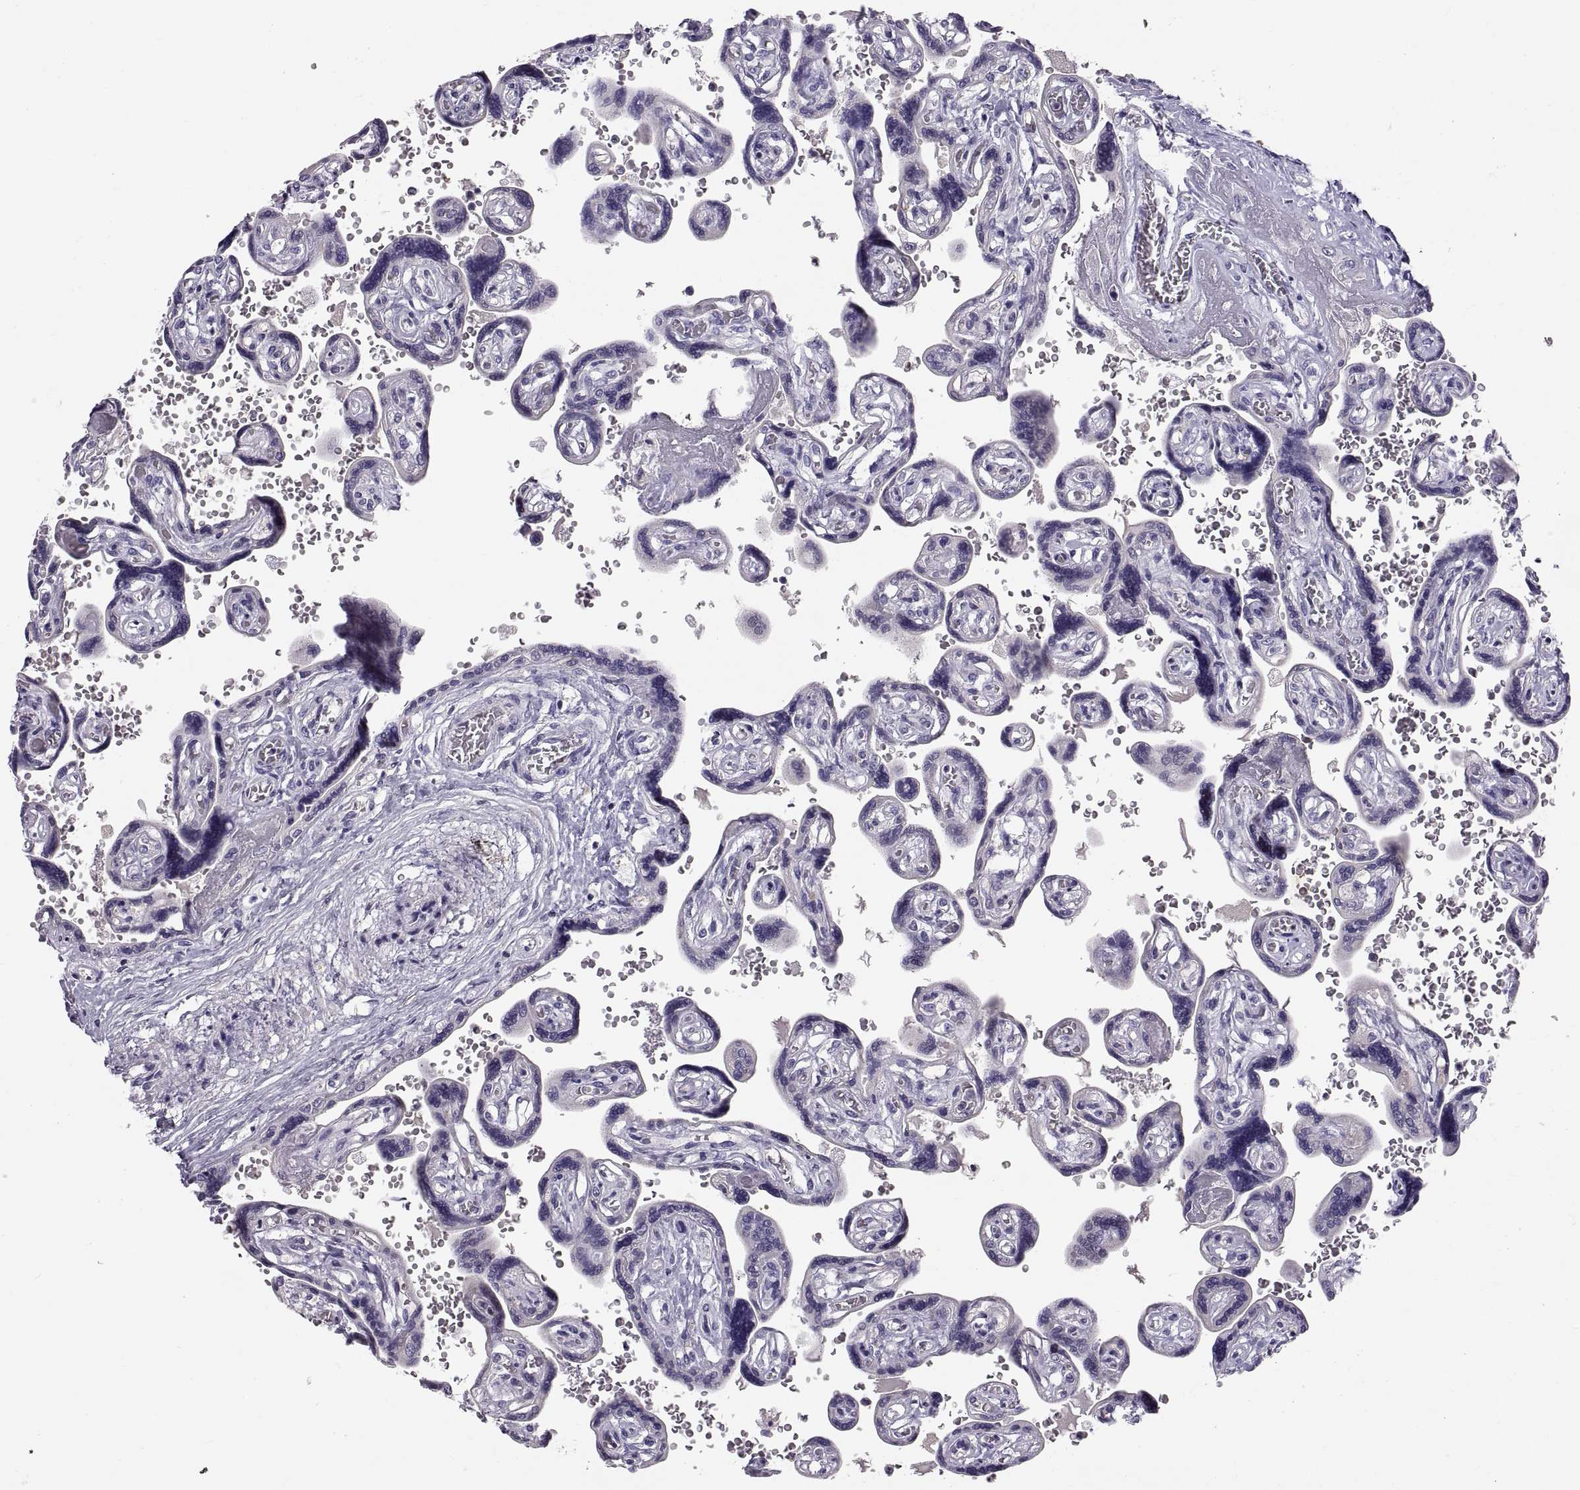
{"staining": {"intensity": "negative", "quantity": "none", "location": "none"}, "tissue": "placenta", "cell_type": "Decidual cells", "image_type": "normal", "snomed": [{"axis": "morphology", "description": "Normal tissue, NOS"}, {"axis": "topography", "description": "Placenta"}], "caption": "Immunohistochemical staining of normal placenta reveals no significant positivity in decidual cells. (IHC, brightfield microscopy, high magnification).", "gene": "ADAM32", "patient": {"sex": "female", "age": 32}}